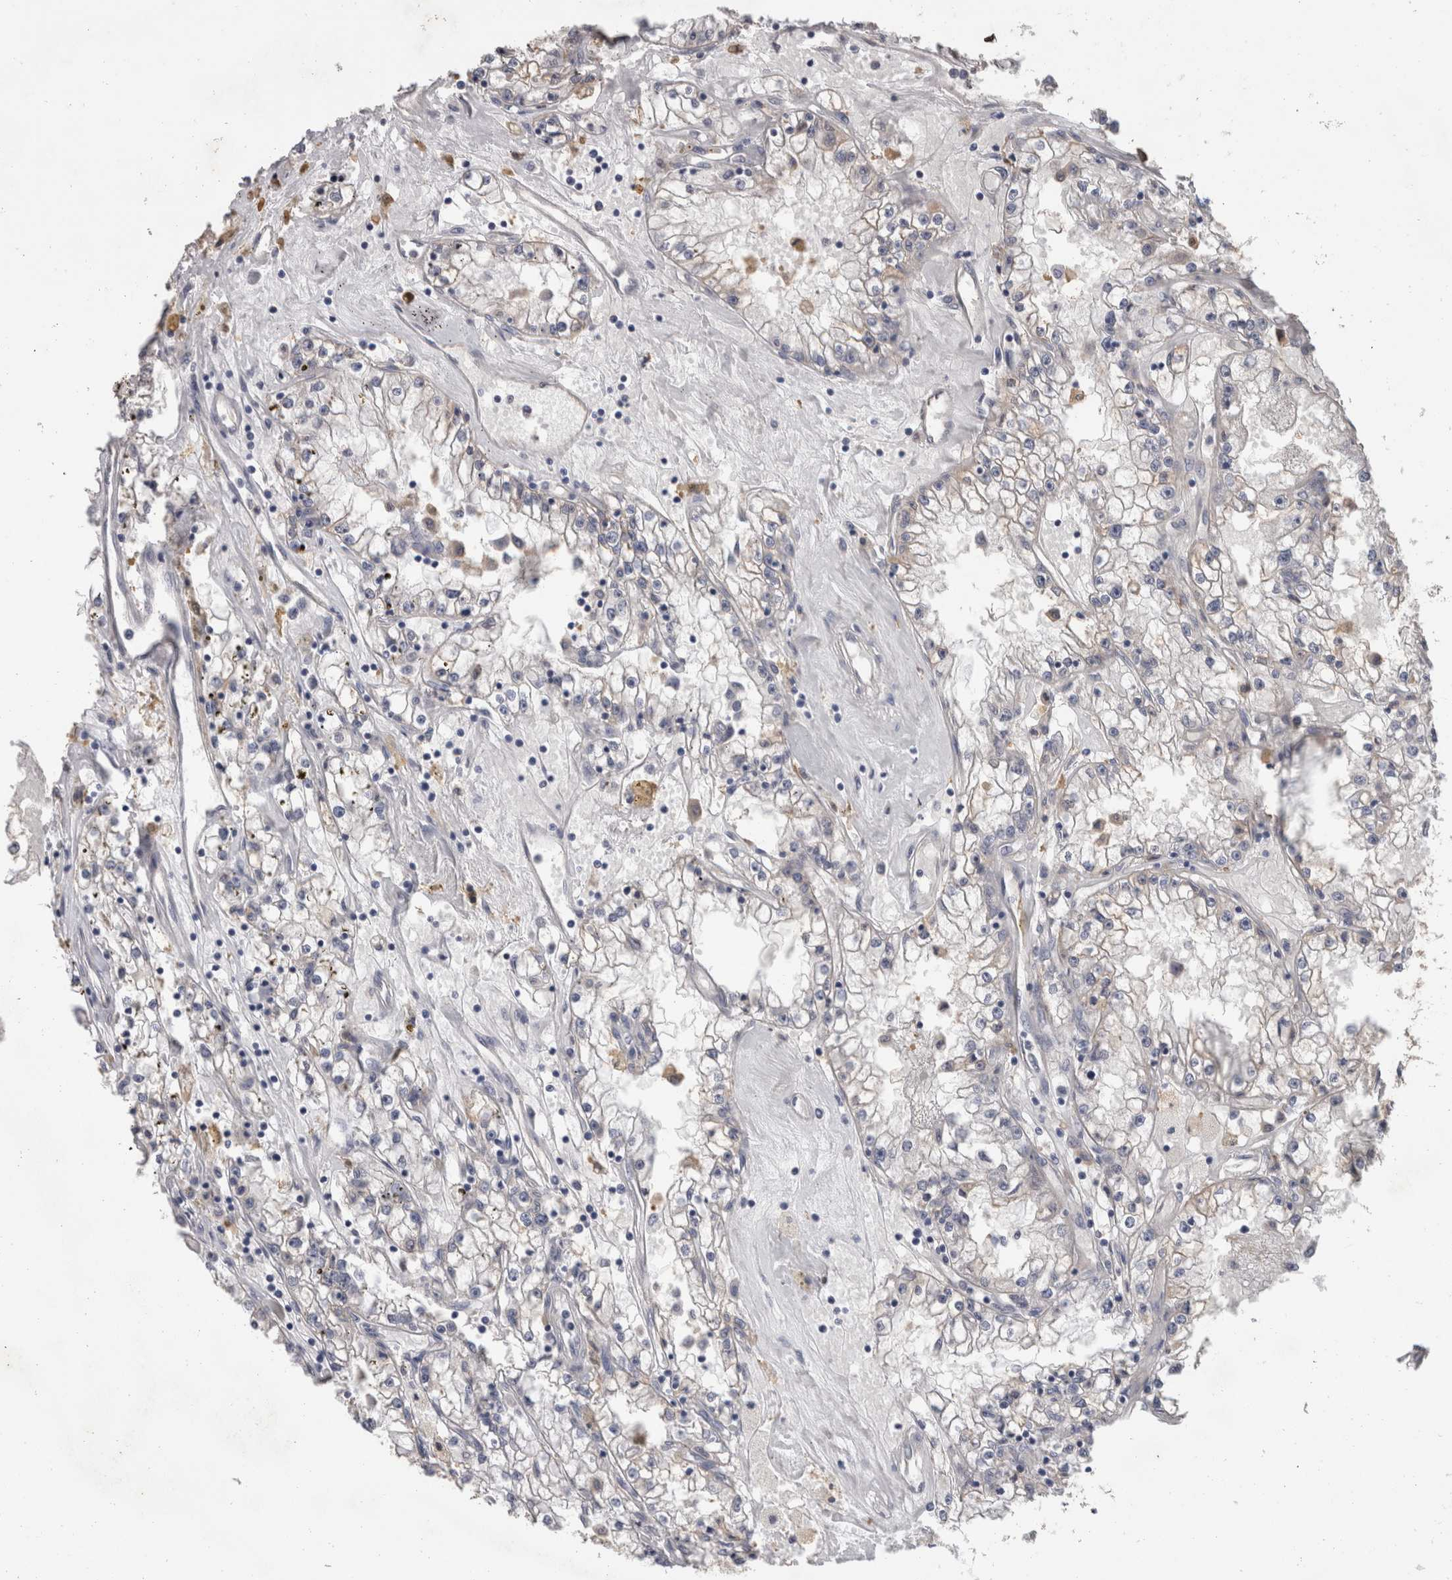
{"staining": {"intensity": "negative", "quantity": "none", "location": "none"}, "tissue": "renal cancer", "cell_type": "Tumor cells", "image_type": "cancer", "snomed": [{"axis": "morphology", "description": "Adenocarcinoma, NOS"}, {"axis": "topography", "description": "Kidney"}], "caption": "Protein analysis of renal cancer (adenocarcinoma) shows no significant expression in tumor cells.", "gene": "FHOD3", "patient": {"sex": "male", "age": 56}}